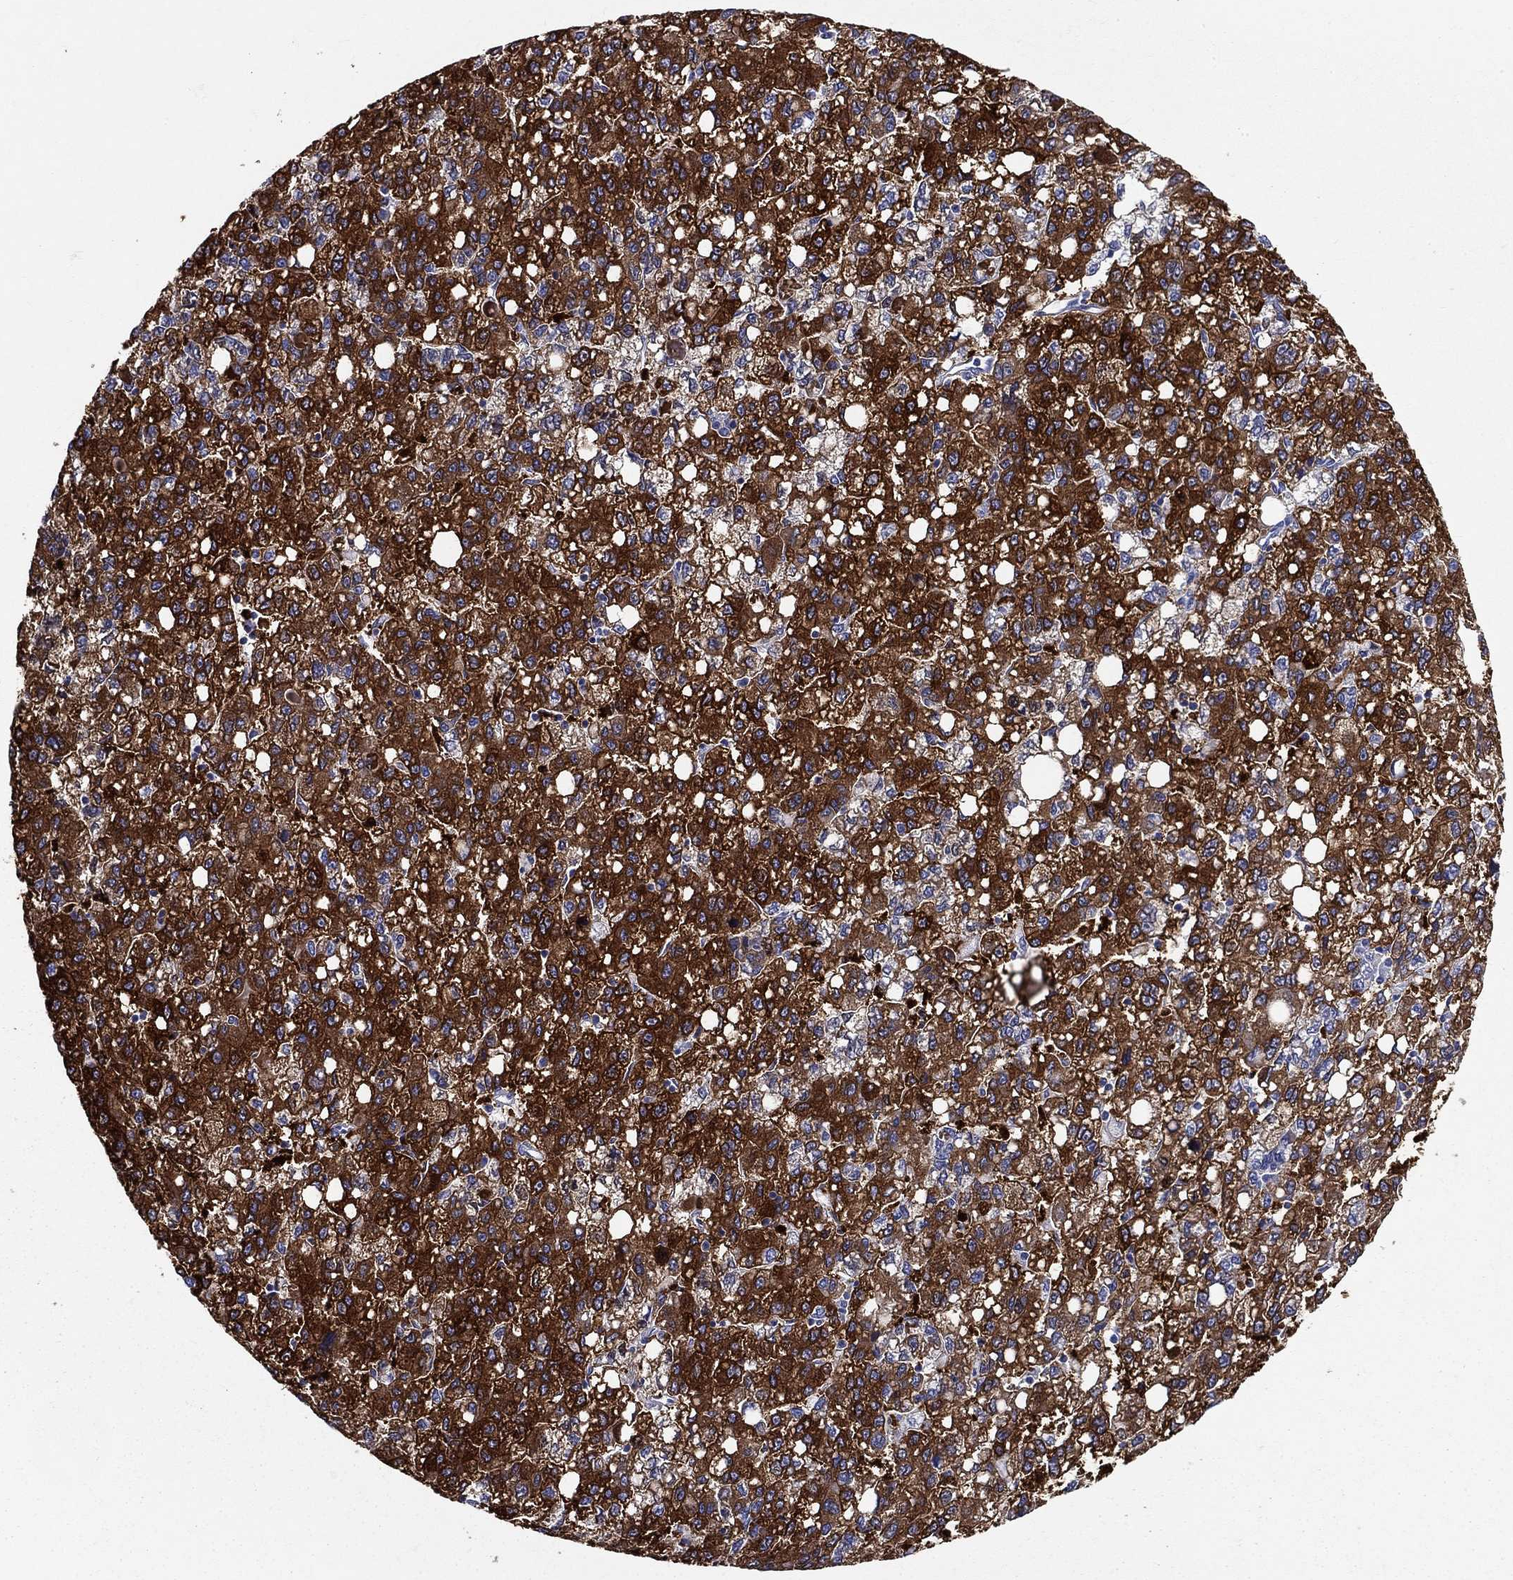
{"staining": {"intensity": "strong", "quantity": ">75%", "location": "cytoplasmic/membranous"}, "tissue": "liver cancer", "cell_type": "Tumor cells", "image_type": "cancer", "snomed": [{"axis": "morphology", "description": "Carcinoma, Hepatocellular, NOS"}, {"axis": "topography", "description": "Liver"}], "caption": "There is high levels of strong cytoplasmic/membranous positivity in tumor cells of liver hepatocellular carcinoma, as demonstrated by immunohistochemical staining (brown color).", "gene": "UPB1", "patient": {"sex": "female", "age": 82}}